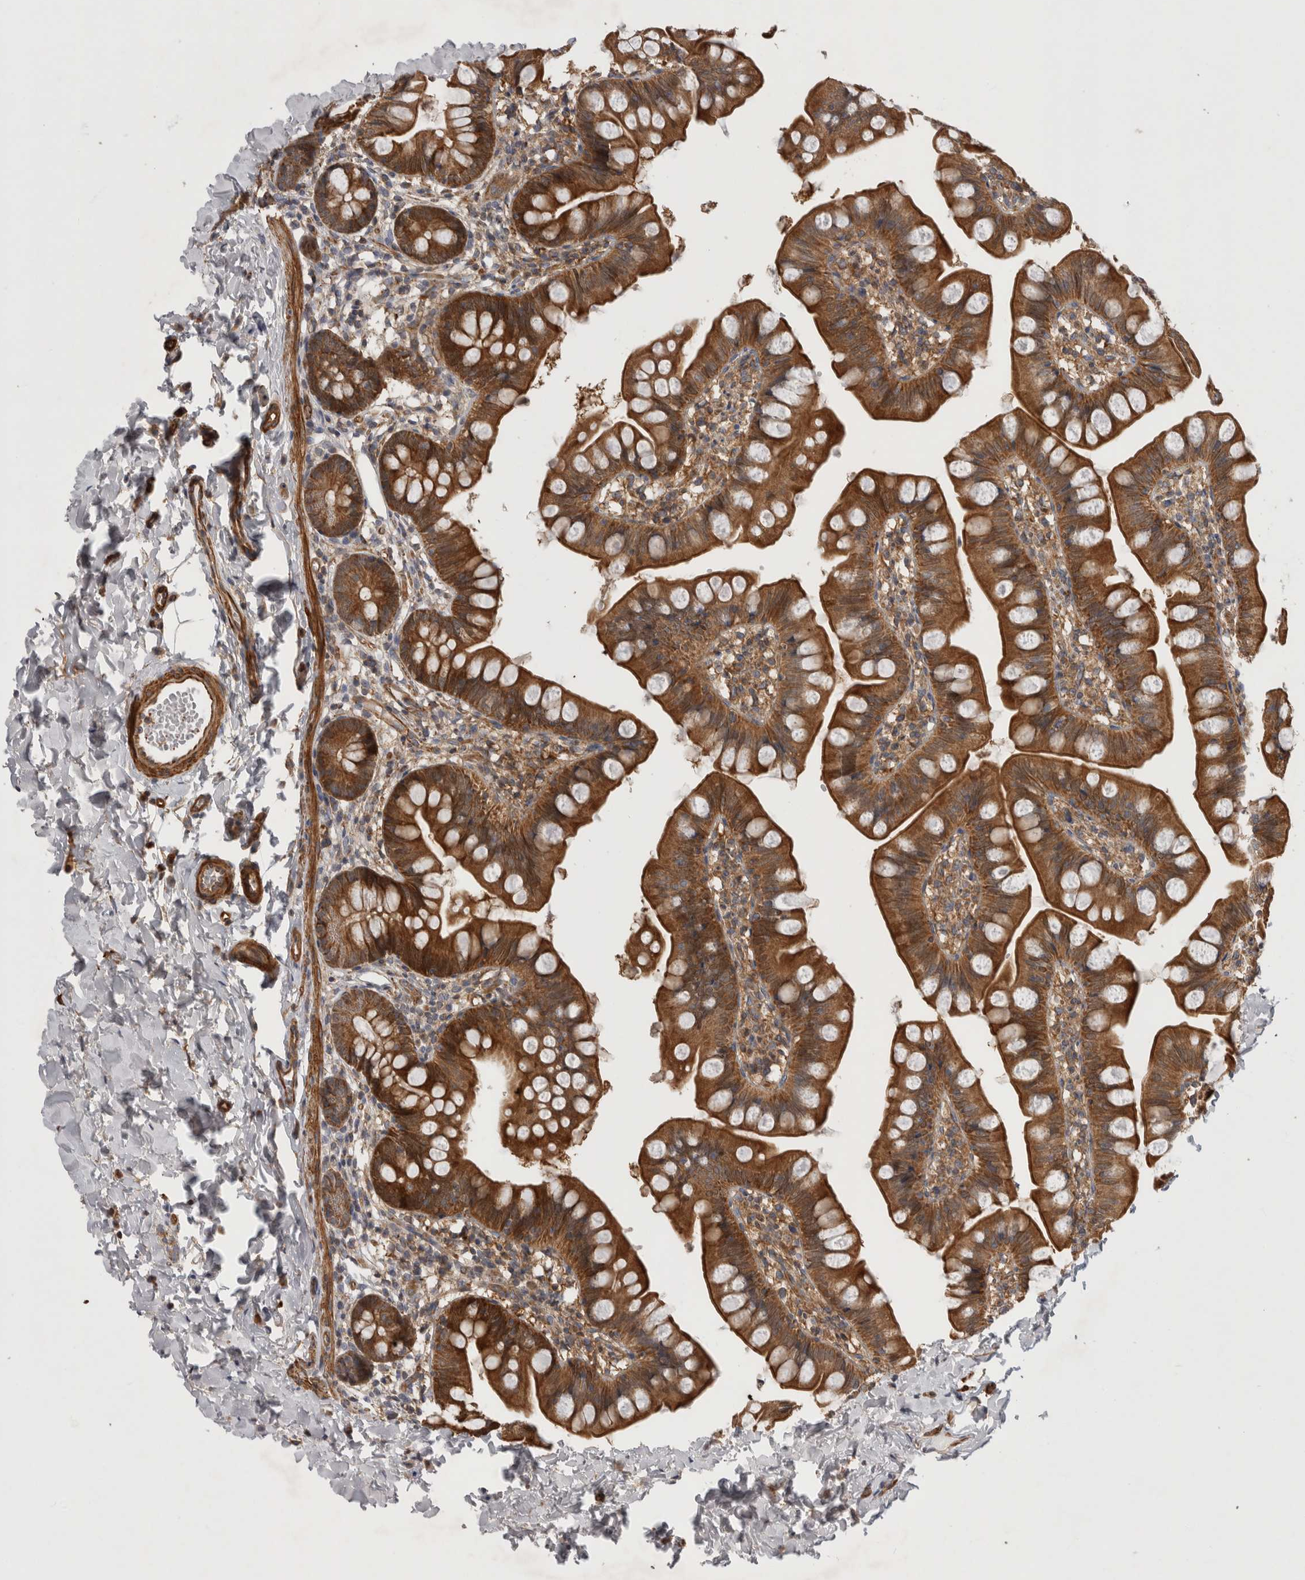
{"staining": {"intensity": "moderate", "quantity": ">75%", "location": "cytoplasmic/membranous"}, "tissue": "small intestine", "cell_type": "Glandular cells", "image_type": "normal", "snomed": [{"axis": "morphology", "description": "Normal tissue, NOS"}, {"axis": "topography", "description": "Small intestine"}], "caption": "Brown immunohistochemical staining in unremarkable human small intestine displays moderate cytoplasmic/membranous expression in about >75% of glandular cells. (brown staining indicates protein expression, while blue staining denotes nuclei).", "gene": "SFXN2", "patient": {"sex": "male", "age": 7}}